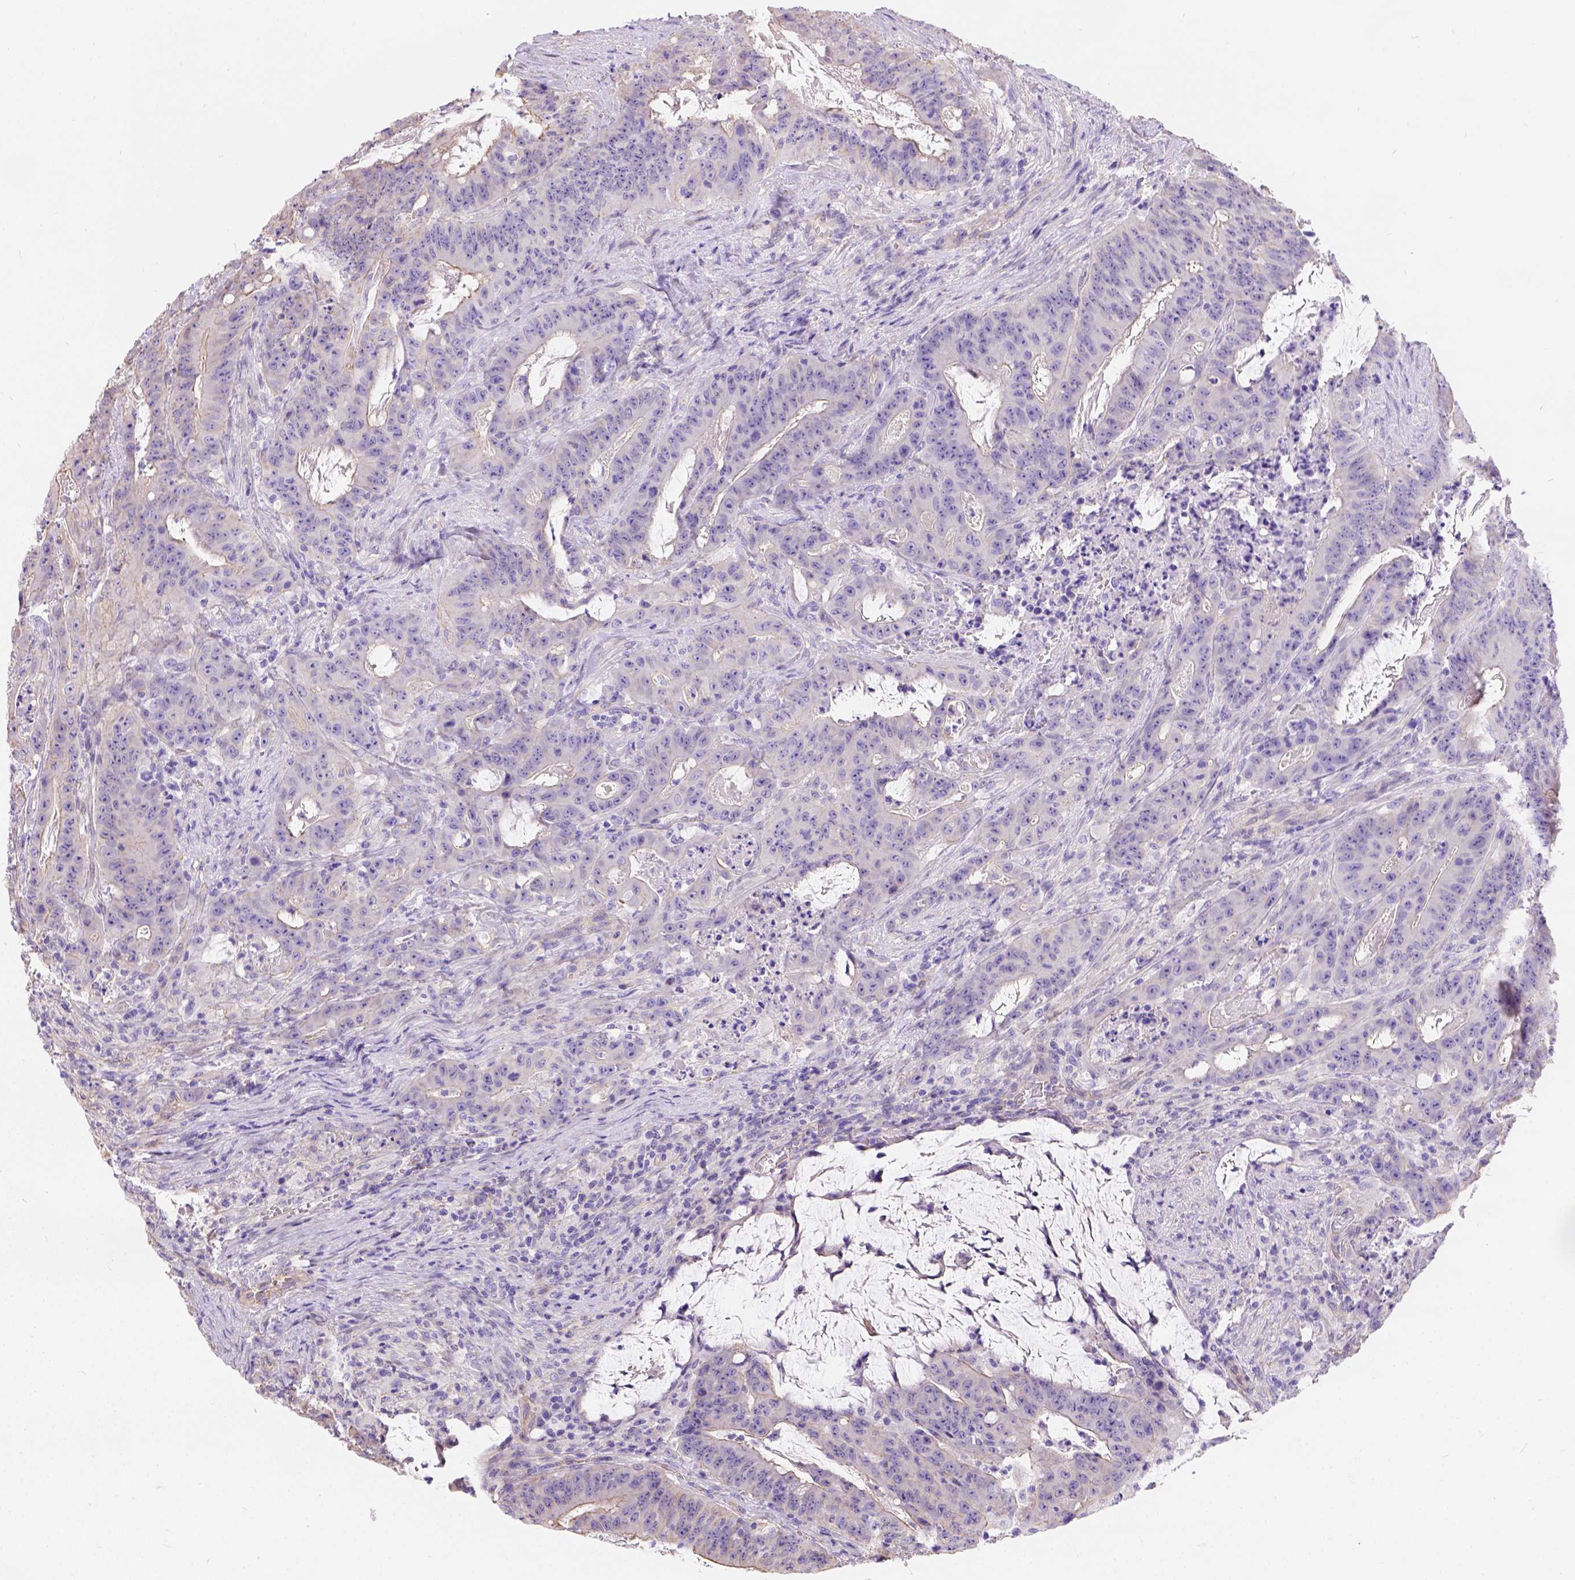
{"staining": {"intensity": "weak", "quantity": "<25%", "location": "cytoplasmic/membranous"}, "tissue": "colorectal cancer", "cell_type": "Tumor cells", "image_type": "cancer", "snomed": [{"axis": "morphology", "description": "Adenocarcinoma, NOS"}, {"axis": "topography", "description": "Colon"}], "caption": "Colorectal cancer was stained to show a protein in brown. There is no significant staining in tumor cells.", "gene": "PHF7", "patient": {"sex": "male", "age": 33}}